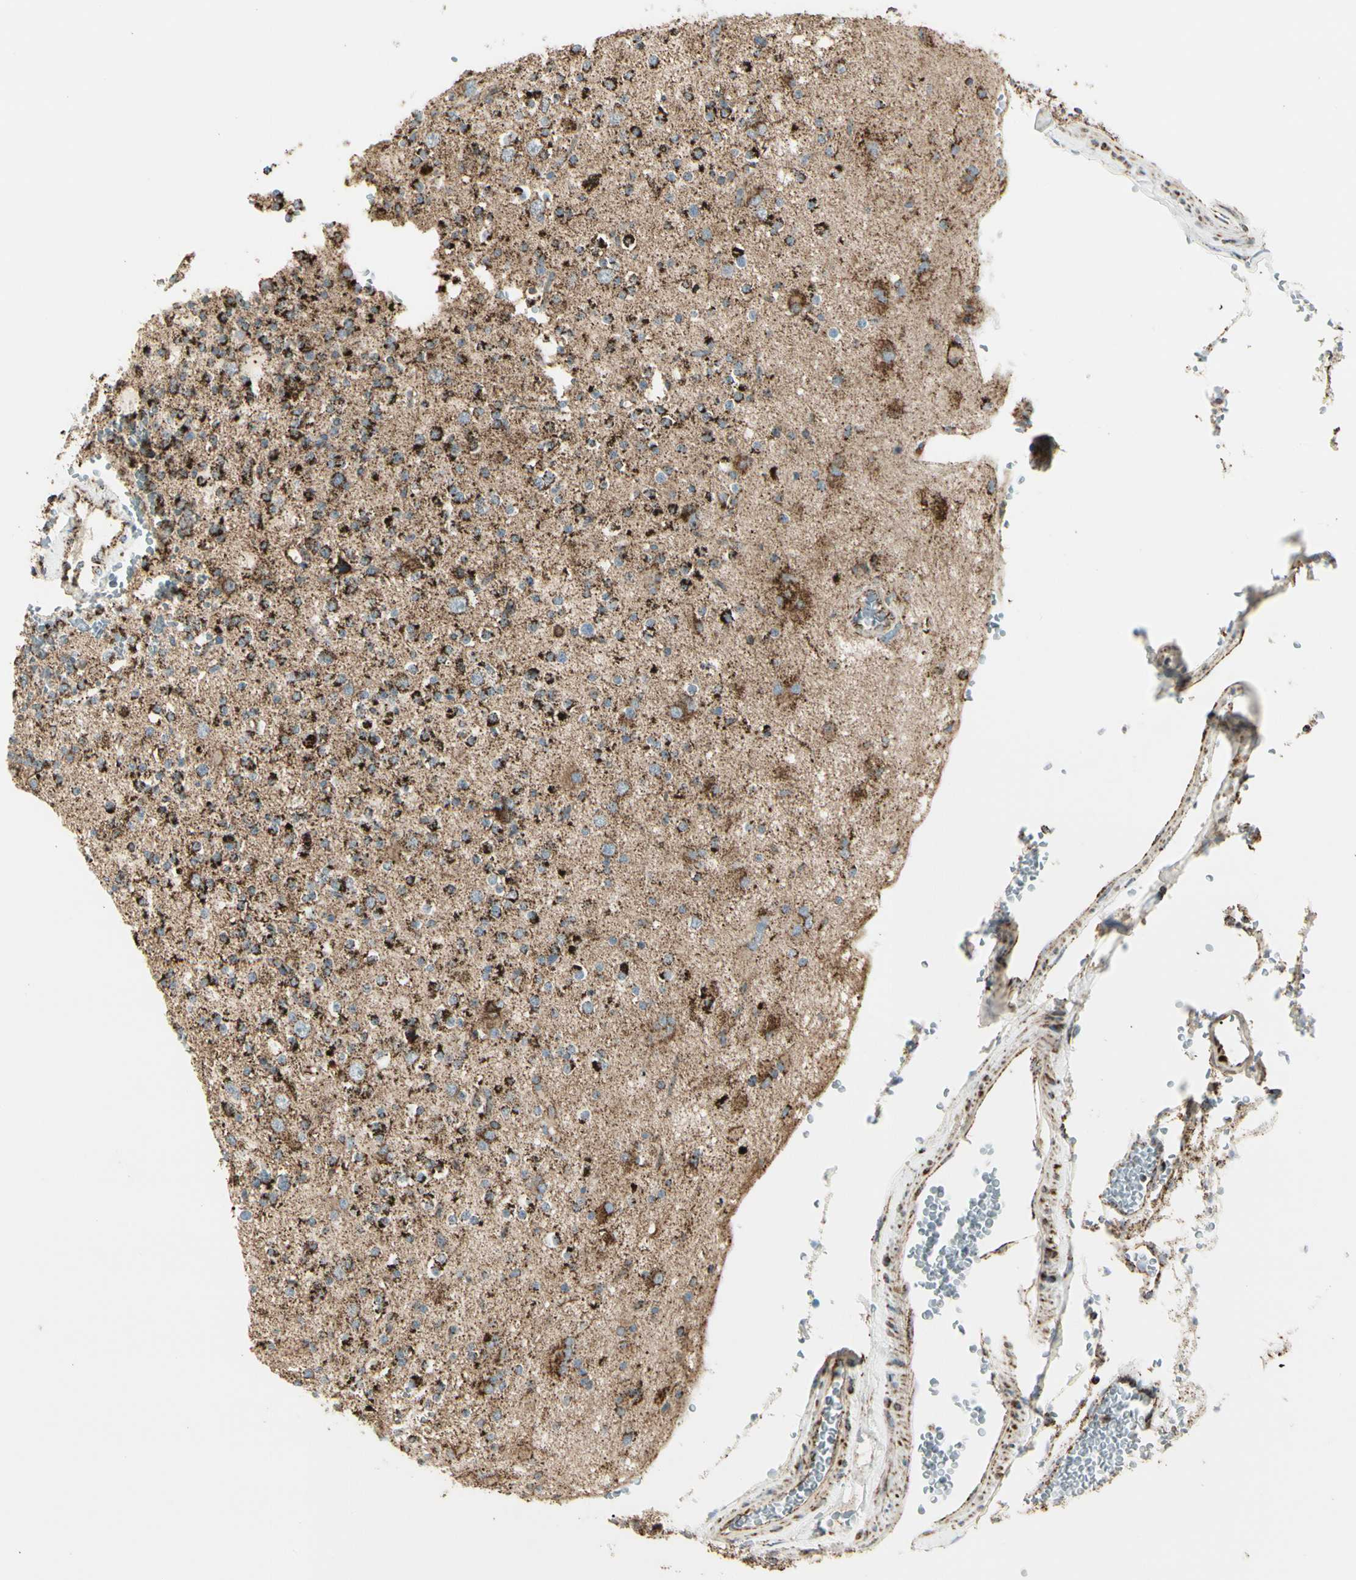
{"staining": {"intensity": "strong", "quantity": ">75%", "location": "cytoplasmic/membranous"}, "tissue": "glioma", "cell_type": "Tumor cells", "image_type": "cancer", "snomed": [{"axis": "morphology", "description": "Glioma, malignant, High grade"}, {"axis": "topography", "description": "Brain"}], "caption": "This is an image of immunohistochemistry staining of glioma, which shows strong positivity in the cytoplasmic/membranous of tumor cells.", "gene": "ME2", "patient": {"sex": "male", "age": 47}}